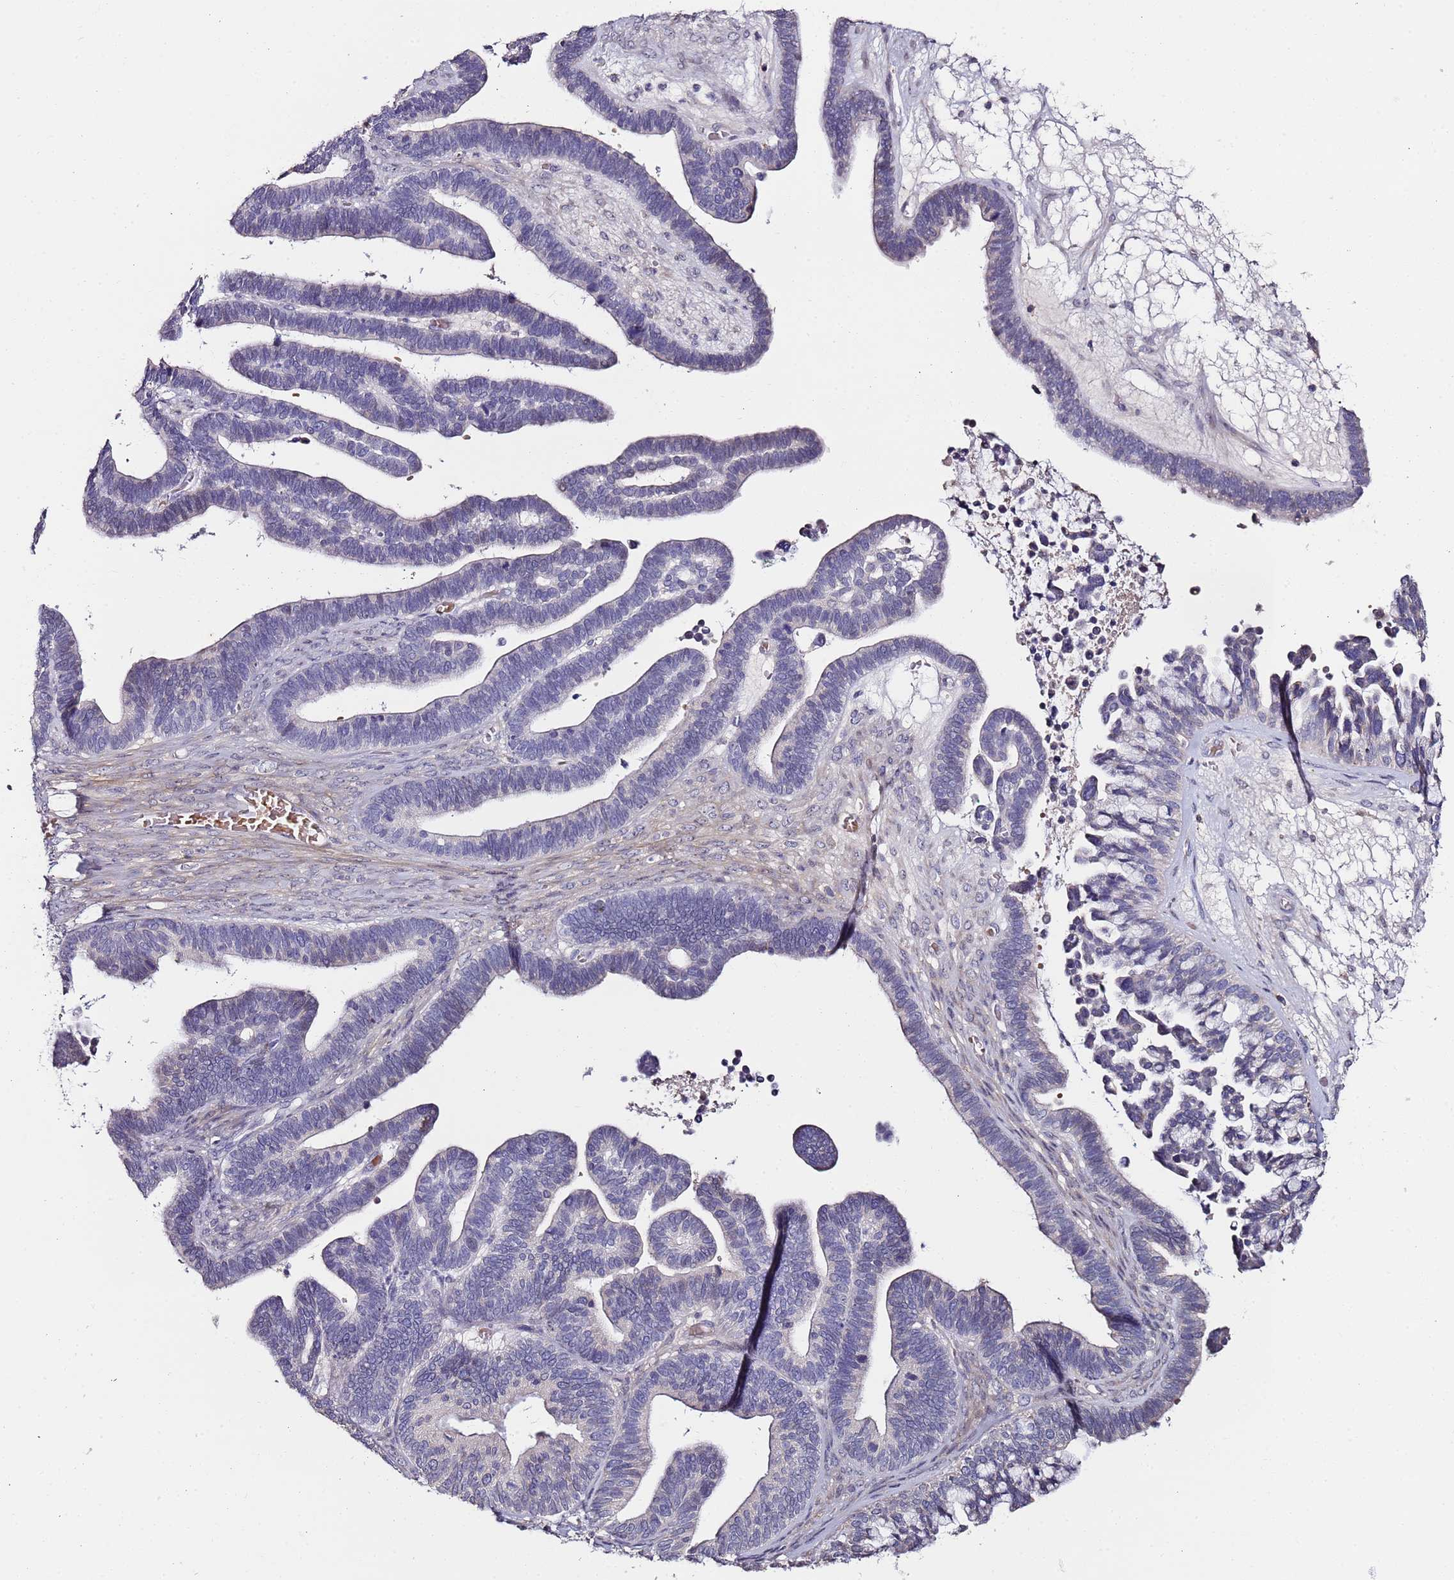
{"staining": {"intensity": "negative", "quantity": "none", "location": "none"}, "tissue": "ovarian cancer", "cell_type": "Tumor cells", "image_type": "cancer", "snomed": [{"axis": "morphology", "description": "Cystadenocarcinoma, serous, NOS"}, {"axis": "topography", "description": "Ovary"}], "caption": "High magnification brightfield microscopy of ovarian cancer stained with DAB (3,3'-diaminobenzidine) (brown) and counterstained with hematoxylin (blue): tumor cells show no significant expression.", "gene": "C3orf80", "patient": {"sex": "female", "age": 56}}